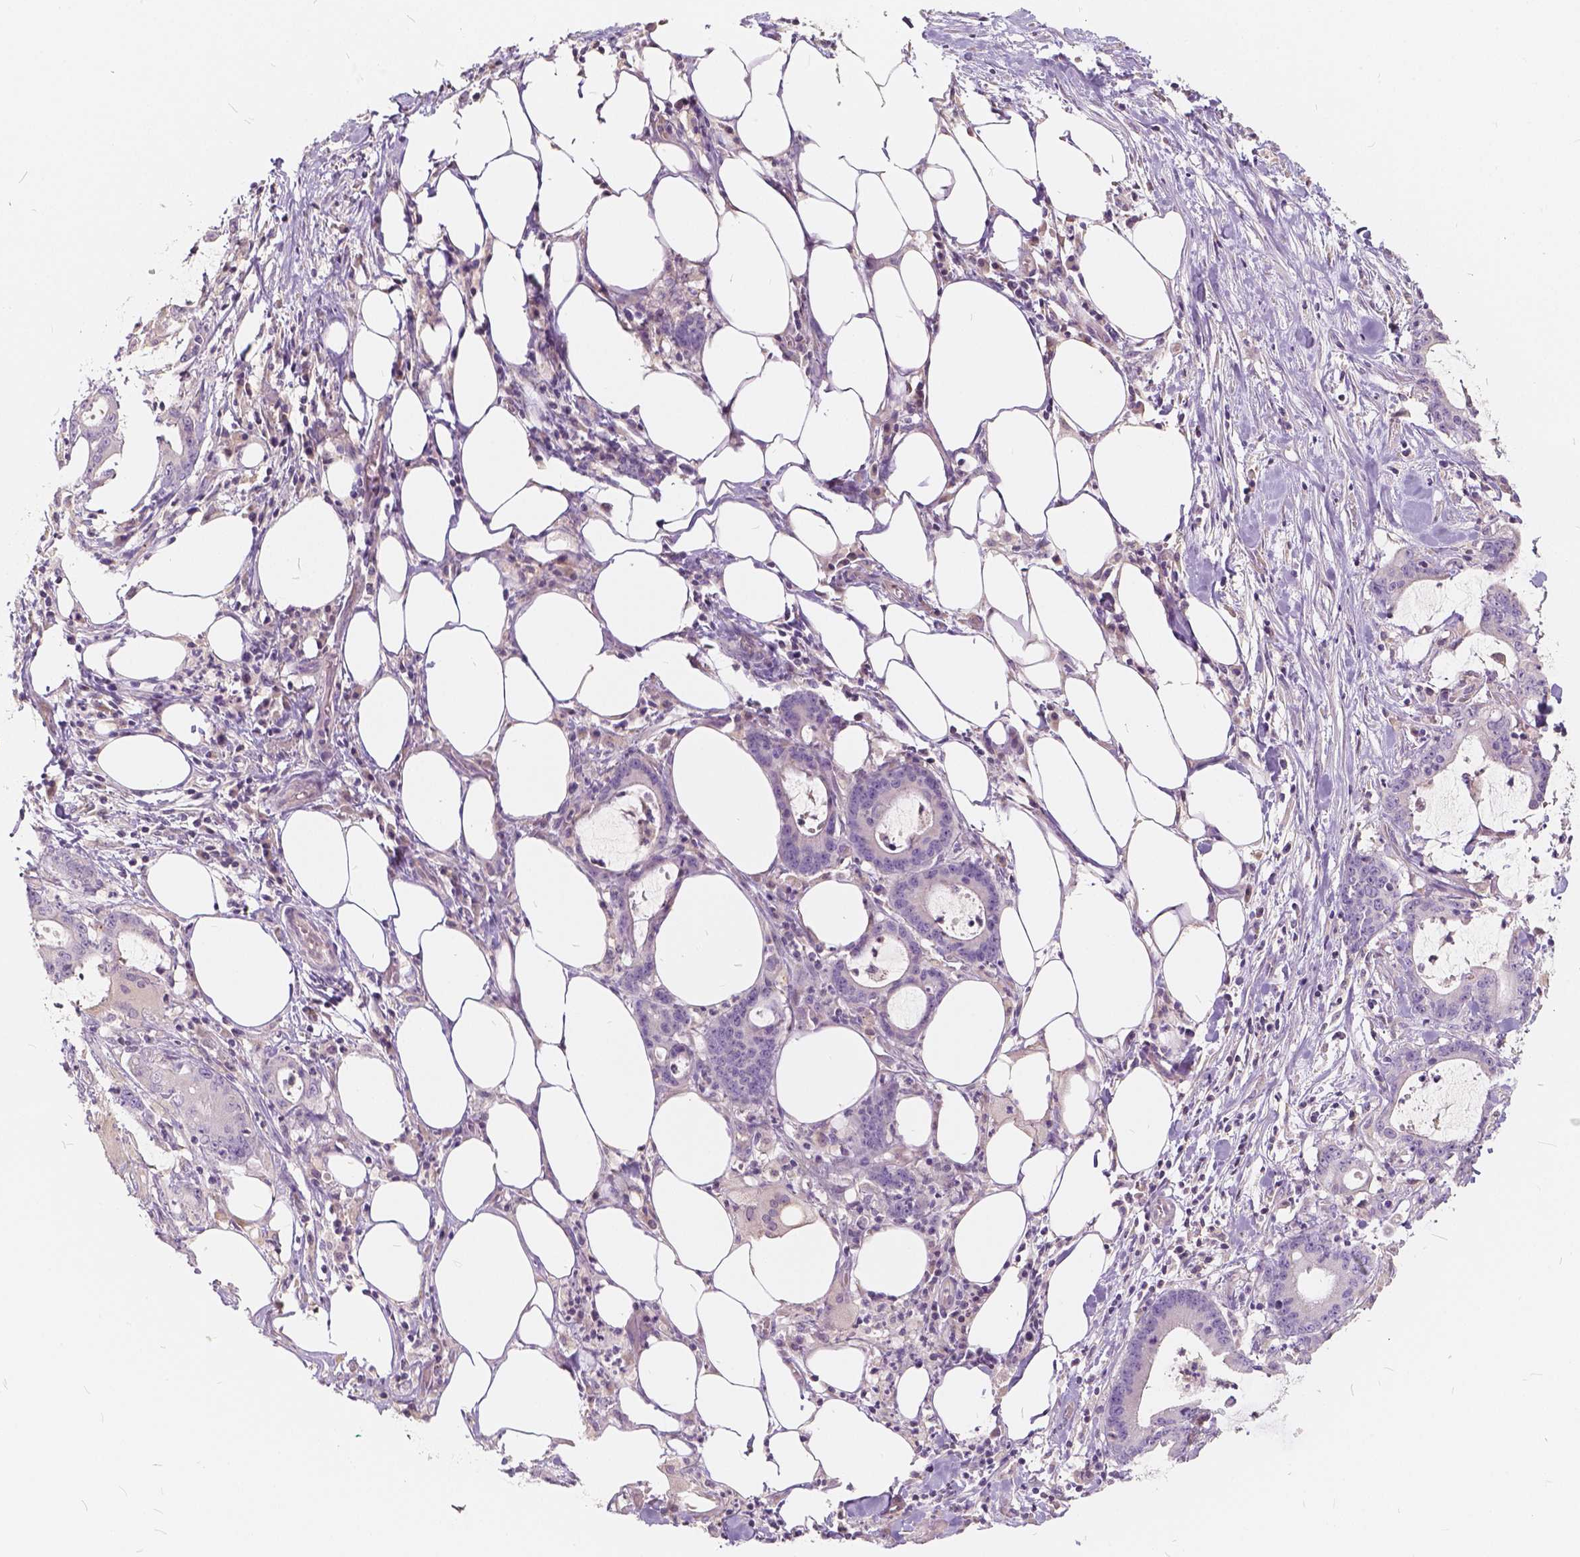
{"staining": {"intensity": "negative", "quantity": "none", "location": "none"}, "tissue": "stomach cancer", "cell_type": "Tumor cells", "image_type": "cancer", "snomed": [{"axis": "morphology", "description": "Adenocarcinoma, NOS"}, {"axis": "topography", "description": "Stomach, upper"}], "caption": "The photomicrograph exhibits no significant expression in tumor cells of stomach adenocarcinoma.", "gene": "KIAA0513", "patient": {"sex": "male", "age": 68}}